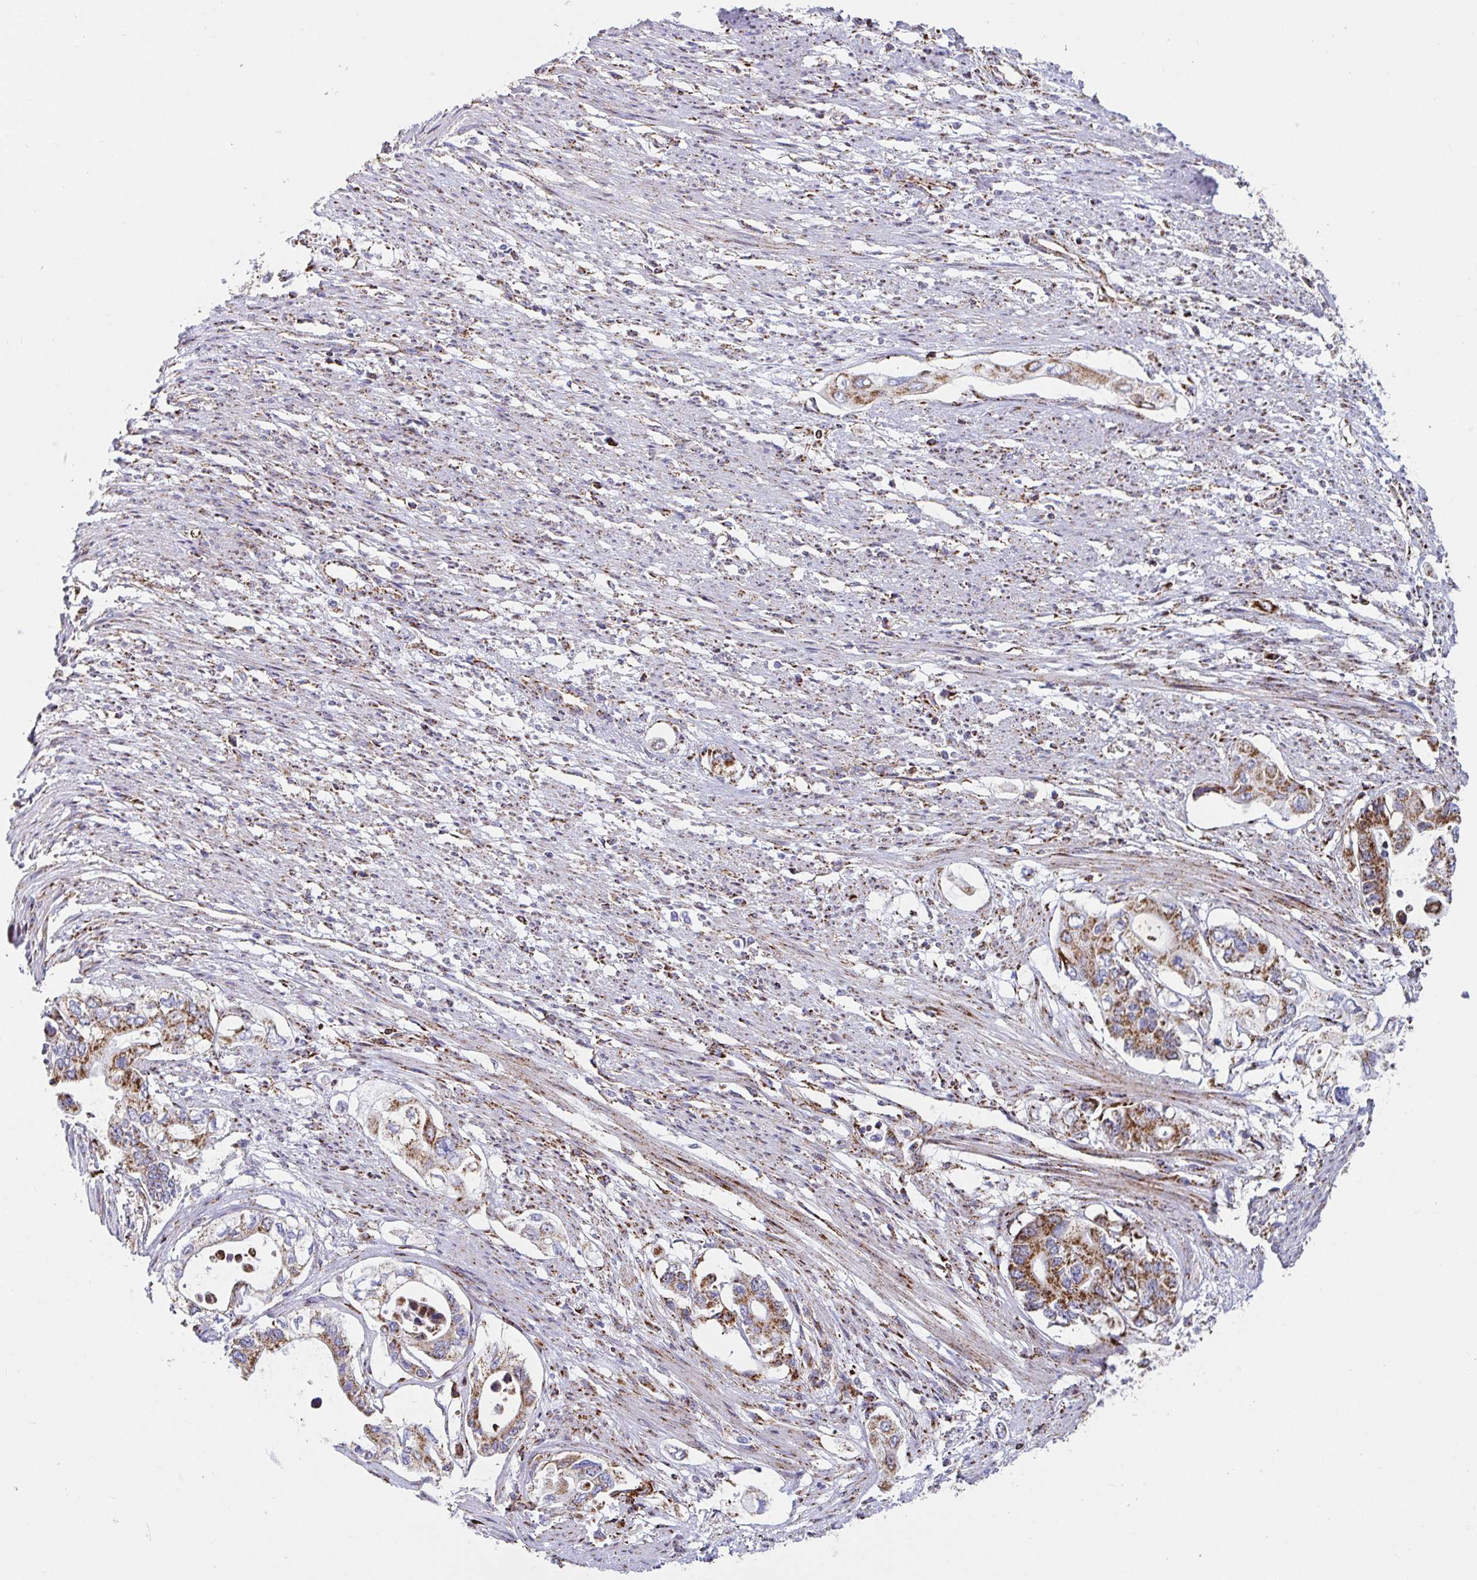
{"staining": {"intensity": "moderate", "quantity": ">75%", "location": "cytoplasmic/membranous"}, "tissue": "pancreatic cancer", "cell_type": "Tumor cells", "image_type": "cancer", "snomed": [{"axis": "morphology", "description": "Adenocarcinoma, NOS"}, {"axis": "topography", "description": "Pancreas"}], "caption": "Pancreatic cancer (adenocarcinoma) stained with a brown dye shows moderate cytoplasmic/membranous positive staining in about >75% of tumor cells.", "gene": "ATP5MJ", "patient": {"sex": "female", "age": 63}}